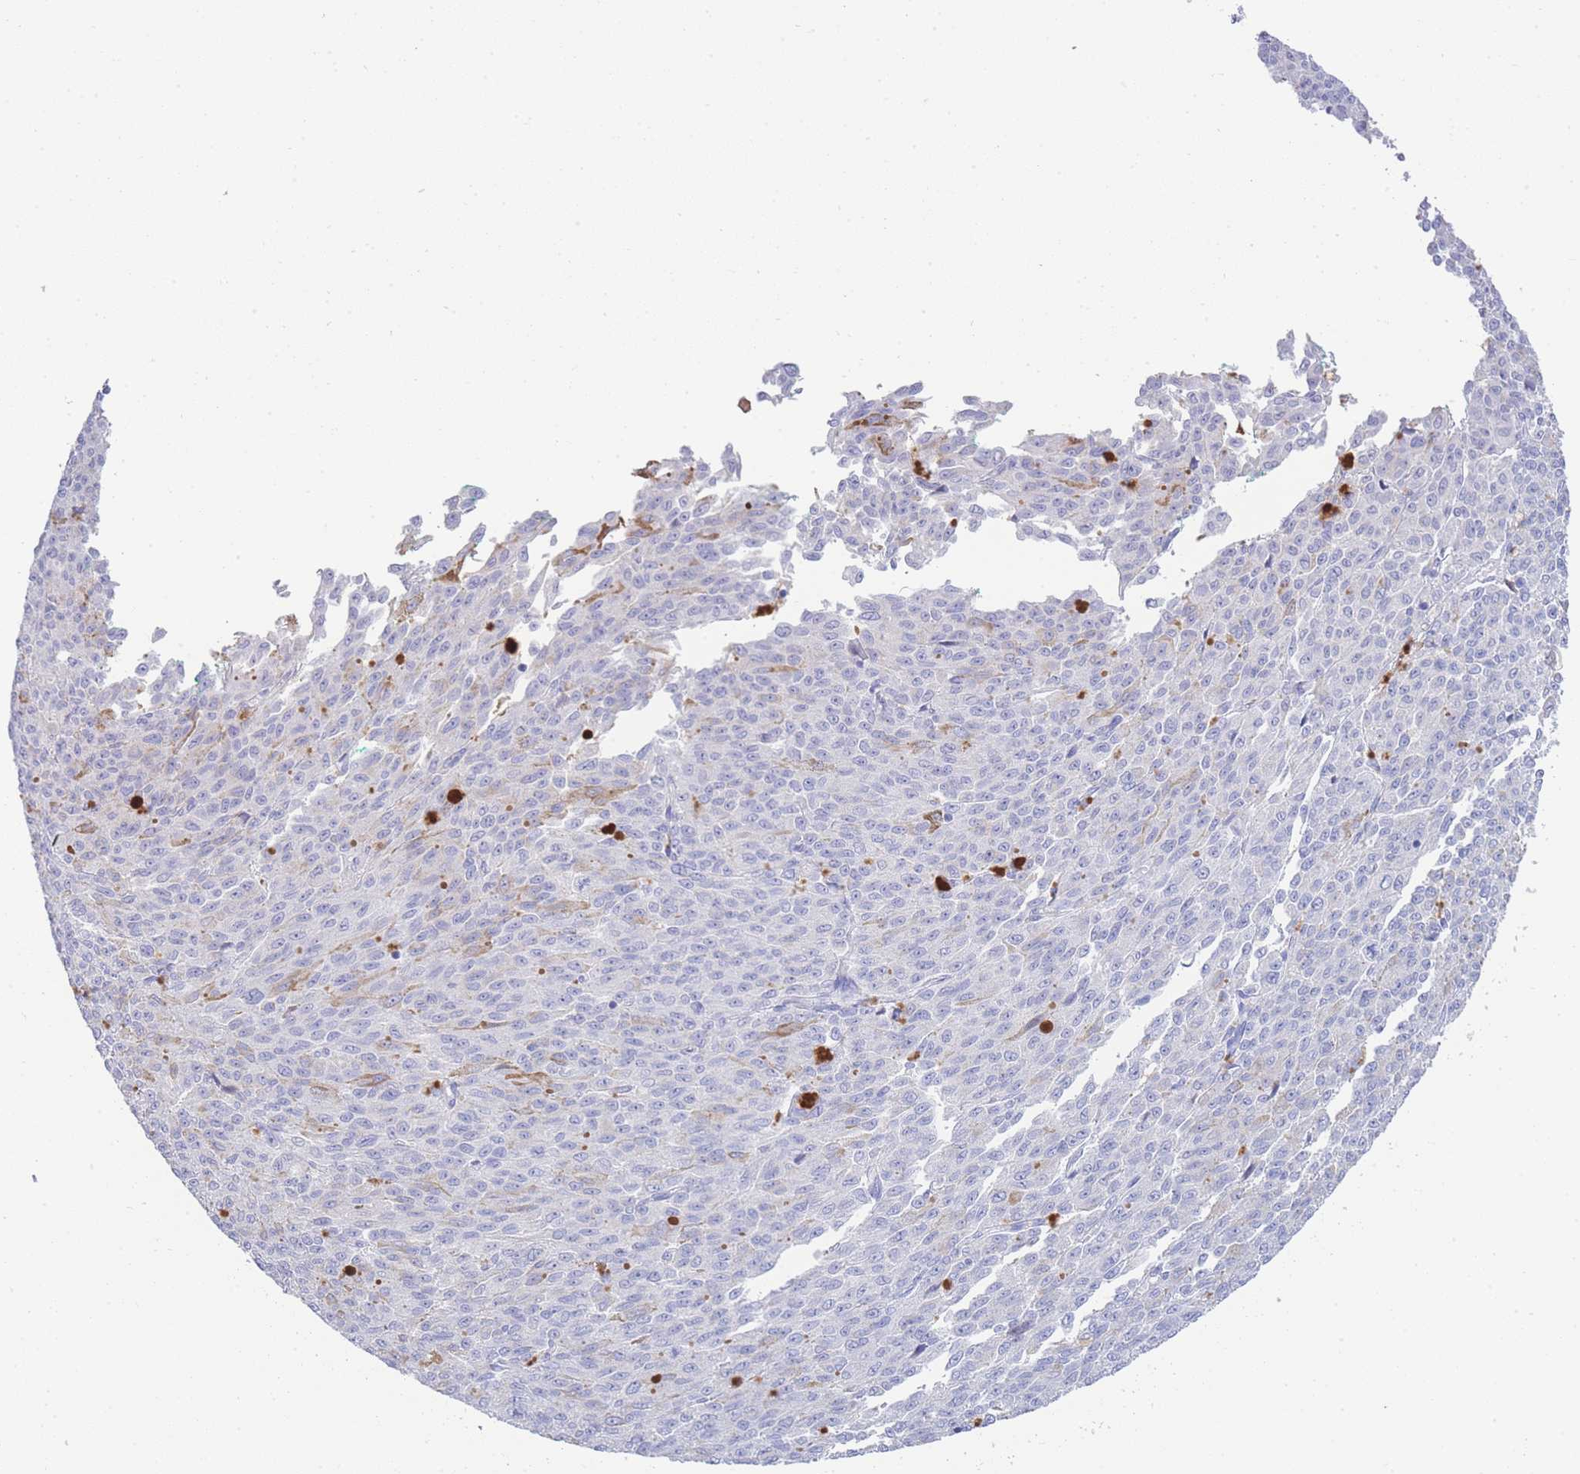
{"staining": {"intensity": "negative", "quantity": "none", "location": "none"}, "tissue": "melanoma", "cell_type": "Tumor cells", "image_type": "cancer", "snomed": [{"axis": "morphology", "description": "Malignant melanoma, NOS"}, {"axis": "topography", "description": "Skin"}], "caption": "An immunohistochemistry (IHC) histopathology image of melanoma is shown. There is no staining in tumor cells of melanoma.", "gene": "LRRC37A", "patient": {"sex": "female", "age": 52}}